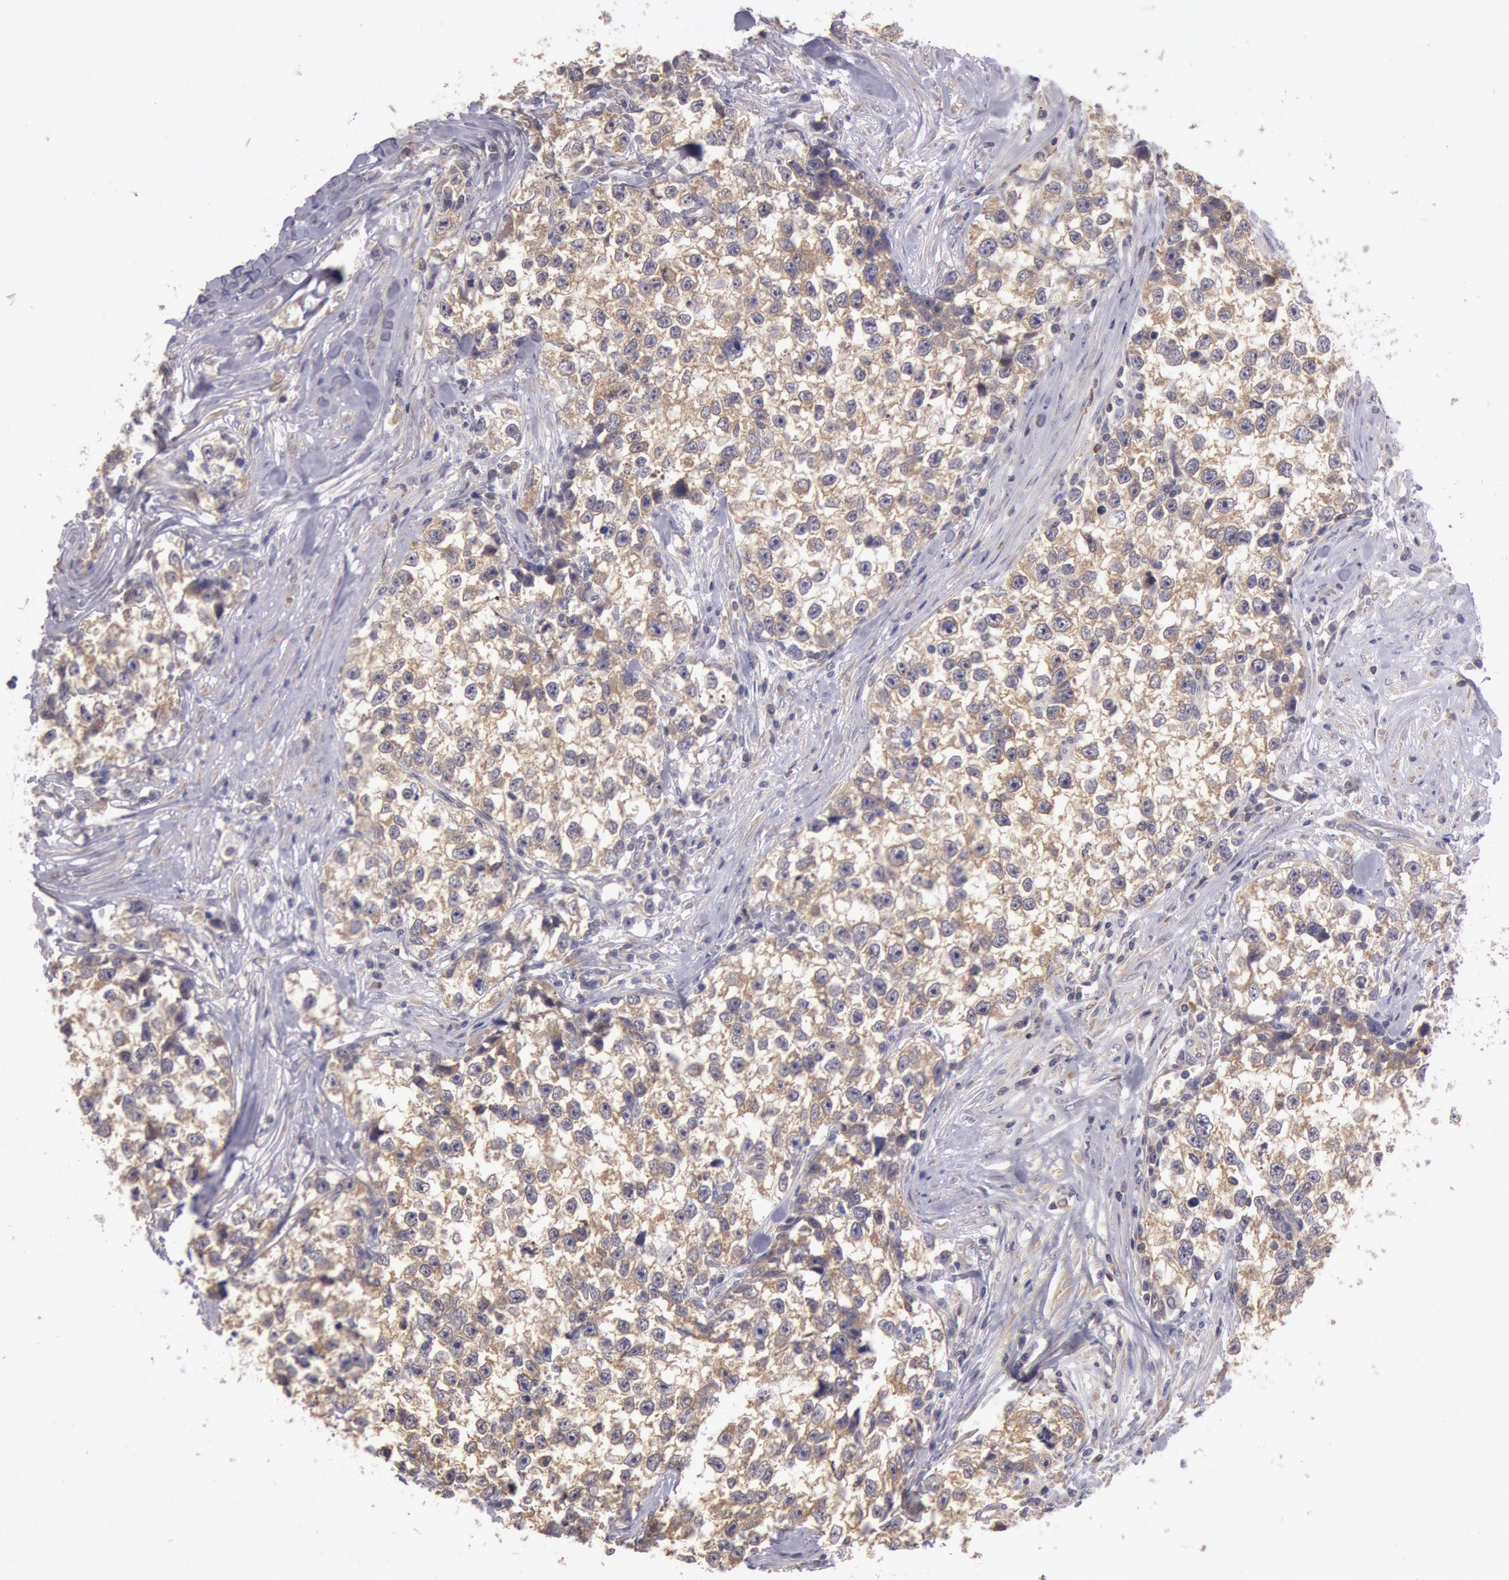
{"staining": {"intensity": "moderate", "quantity": ">75%", "location": "cytoplasmic/membranous"}, "tissue": "testis cancer", "cell_type": "Tumor cells", "image_type": "cancer", "snomed": [{"axis": "morphology", "description": "Seminoma, NOS"}, {"axis": "morphology", "description": "Carcinoma, Embryonal, NOS"}, {"axis": "topography", "description": "Testis"}], "caption": "Approximately >75% of tumor cells in testis cancer (embryonal carcinoma) show moderate cytoplasmic/membranous protein positivity as visualized by brown immunohistochemical staining.", "gene": "NMT2", "patient": {"sex": "male", "age": 30}}